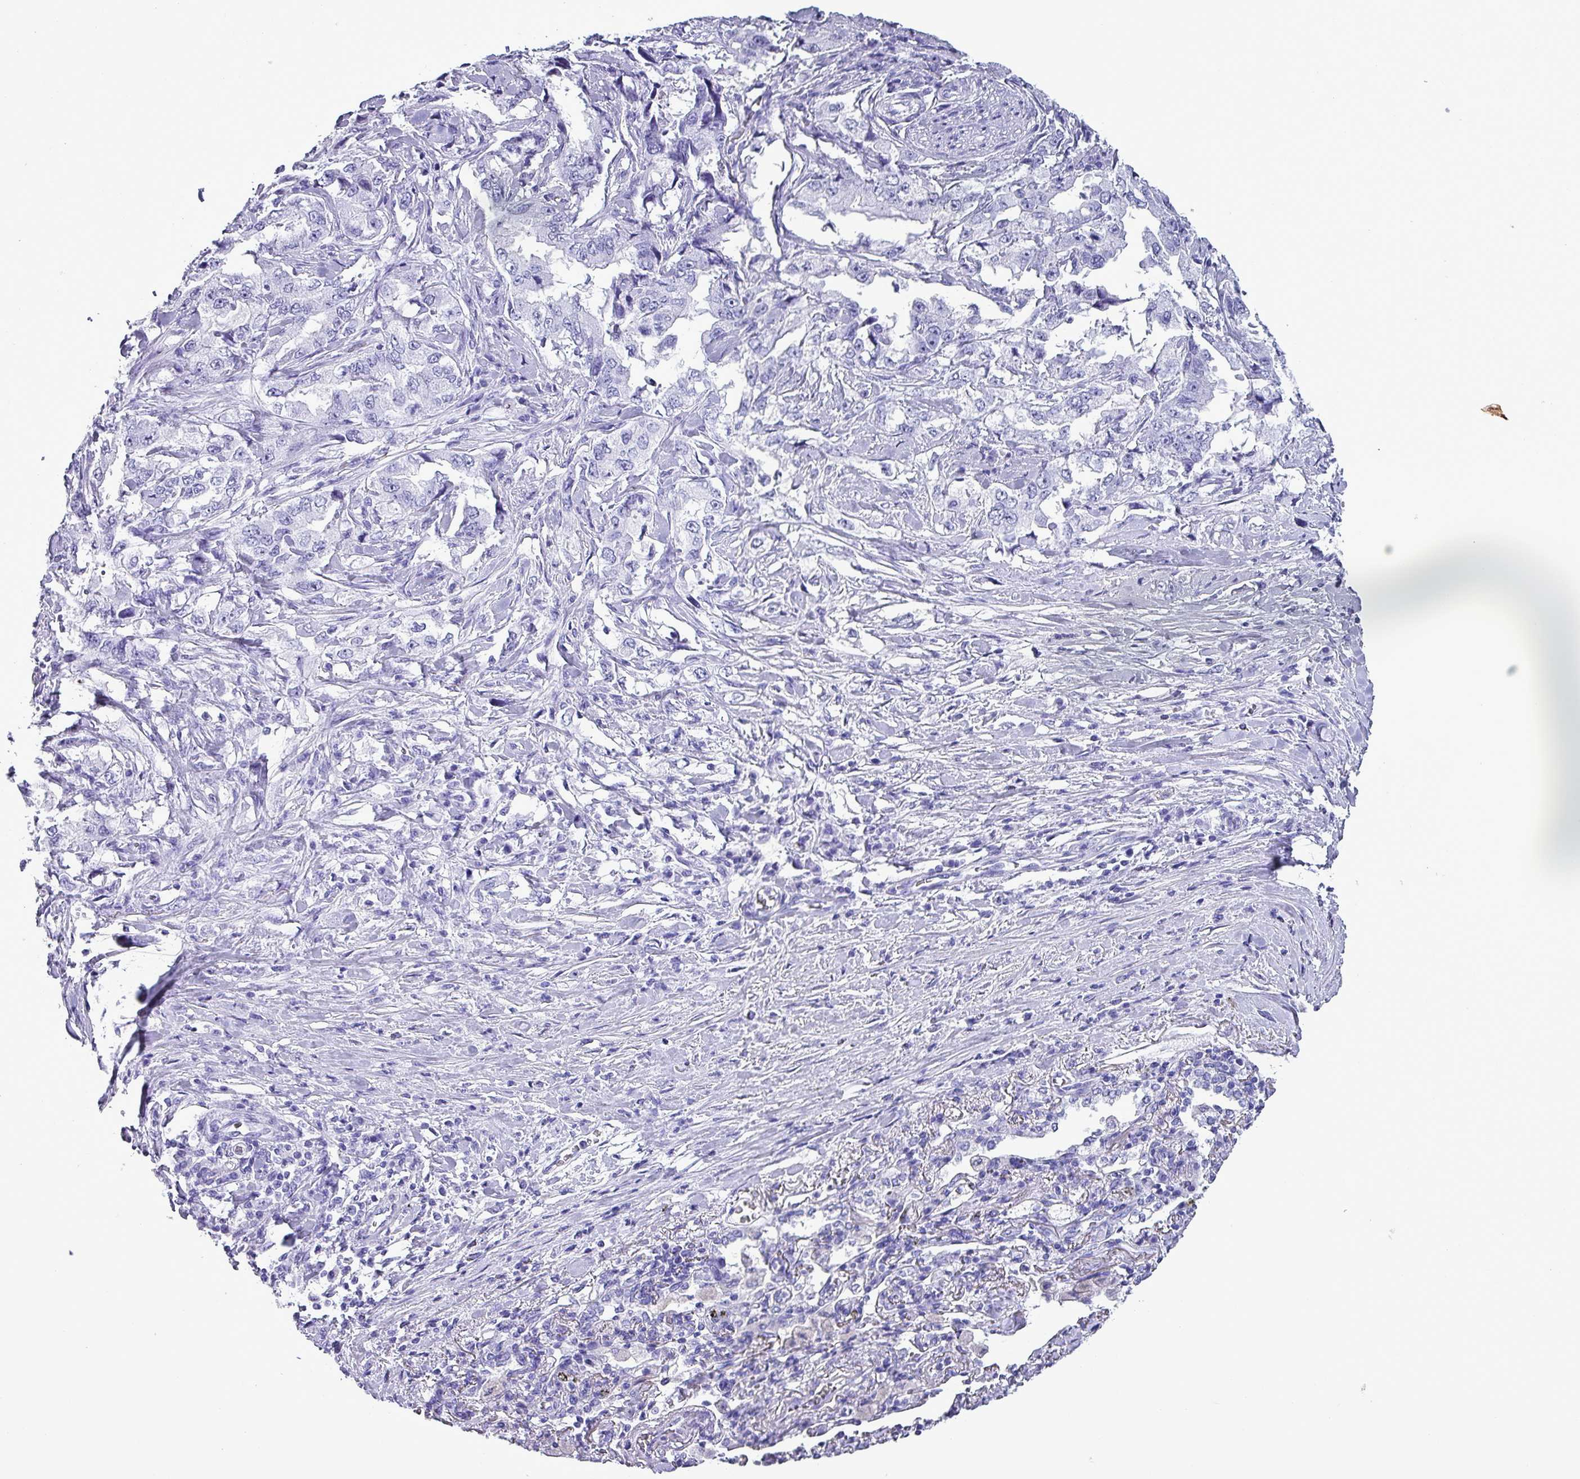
{"staining": {"intensity": "negative", "quantity": "none", "location": "none"}, "tissue": "lung cancer", "cell_type": "Tumor cells", "image_type": "cancer", "snomed": [{"axis": "morphology", "description": "Adenocarcinoma, NOS"}, {"axis": "topography", "description": "Lung"}], "caption": "The image displays no significant expression in tumor cells of lung adenocarcinoma. (Immunohistochemistry, brightfield microscopy, high magnification).", "gene": "KRT6C", "patient": {"sex": "female", "age": 51}}